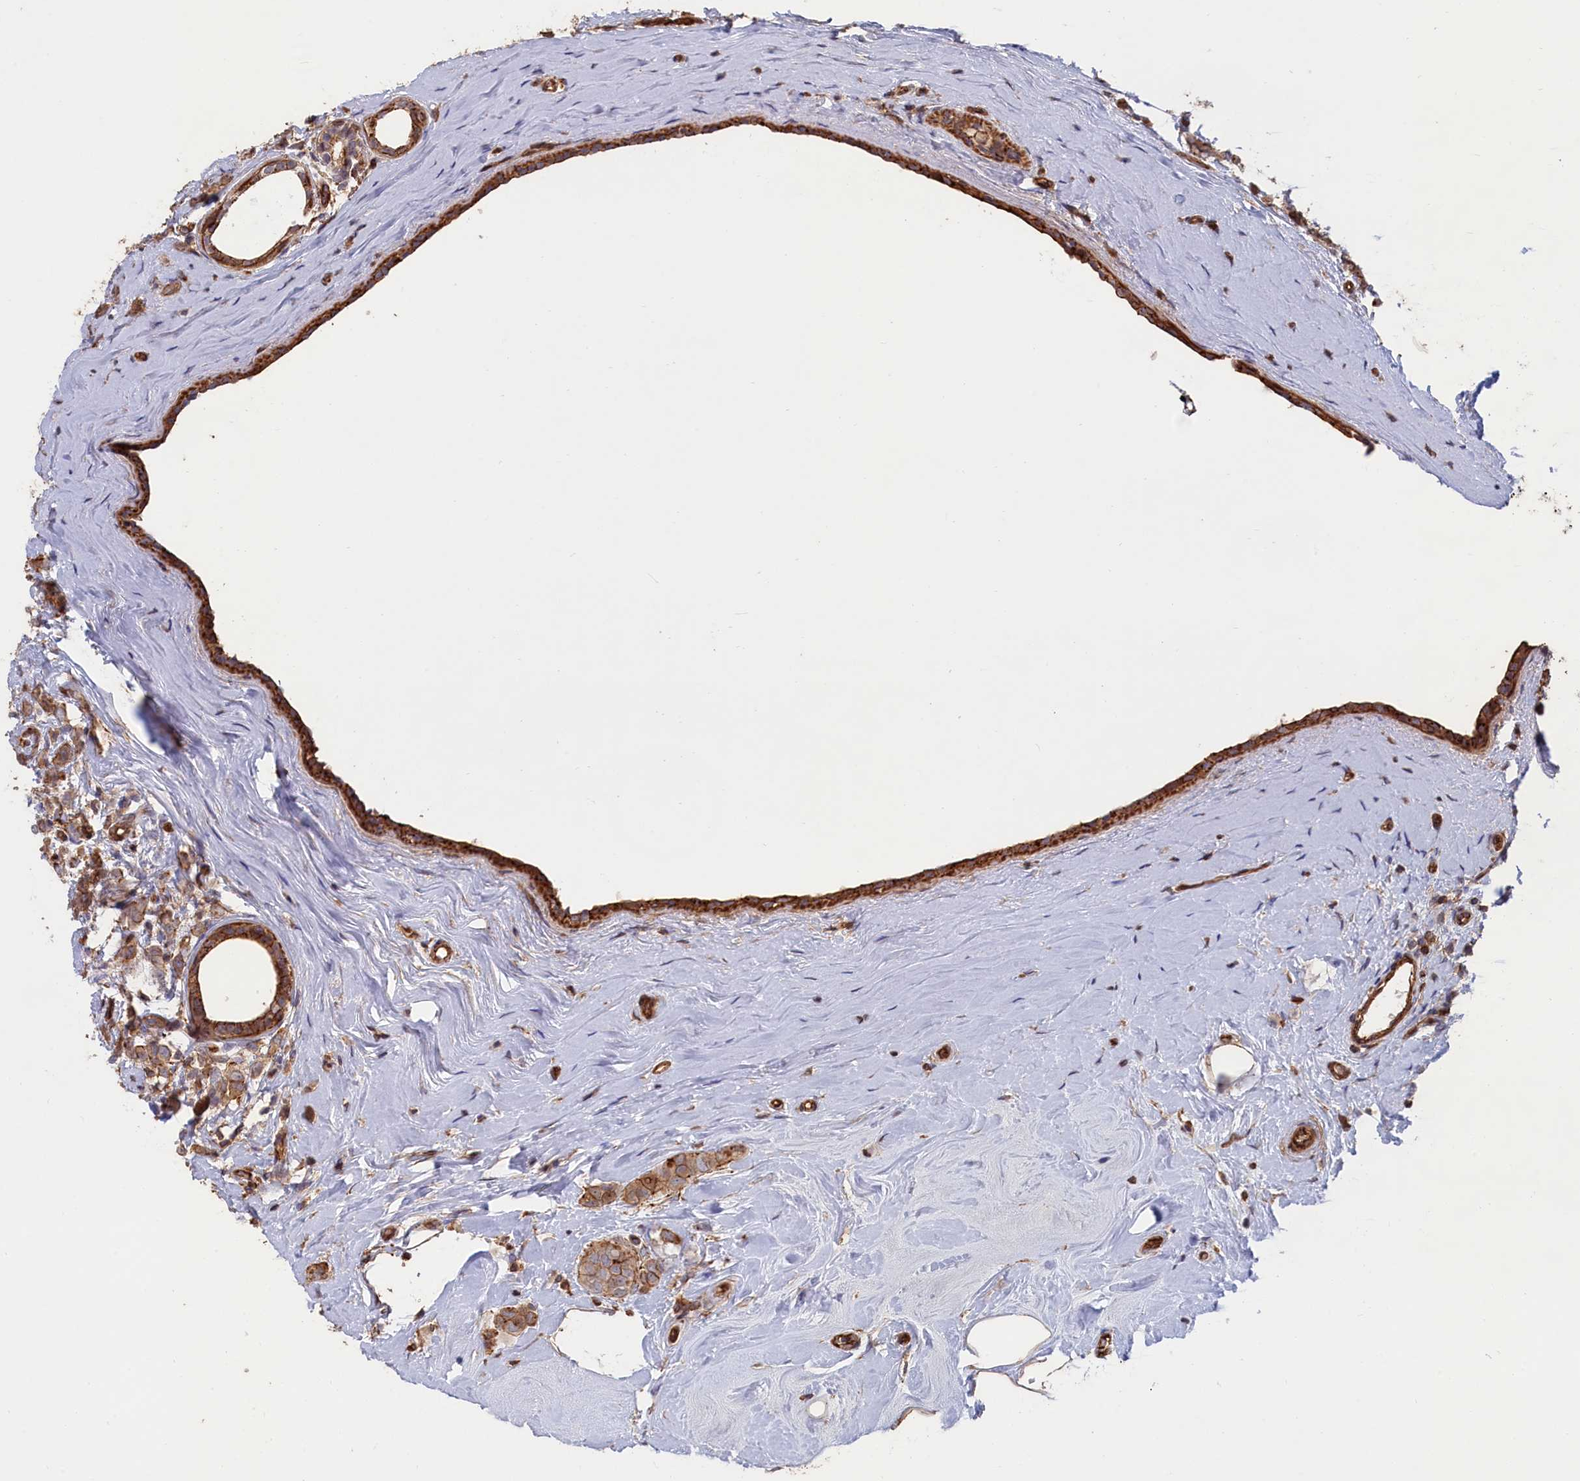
{"staining": {"intensity": "moderate", "quantity": ">75%", "location": "cytoplasmic/membranous"}, "tissue": "breast cancer", "cell_type": "Tumor cells", "image_type": "cancer", "snomed": [{"axis": "morphology", "description": "Lobular carcinoma"}, {"axis": "topography", "description": "Breast"}], "caption": "Brown immunohistochemical staining in human lobular carcinoma (breast) exhibits moderate cytoplasmic/membranous positivity in approximately >75% of tumor cells.", "gene": "ANKRD27", "patient": {"sex": "female", "age": 47}}